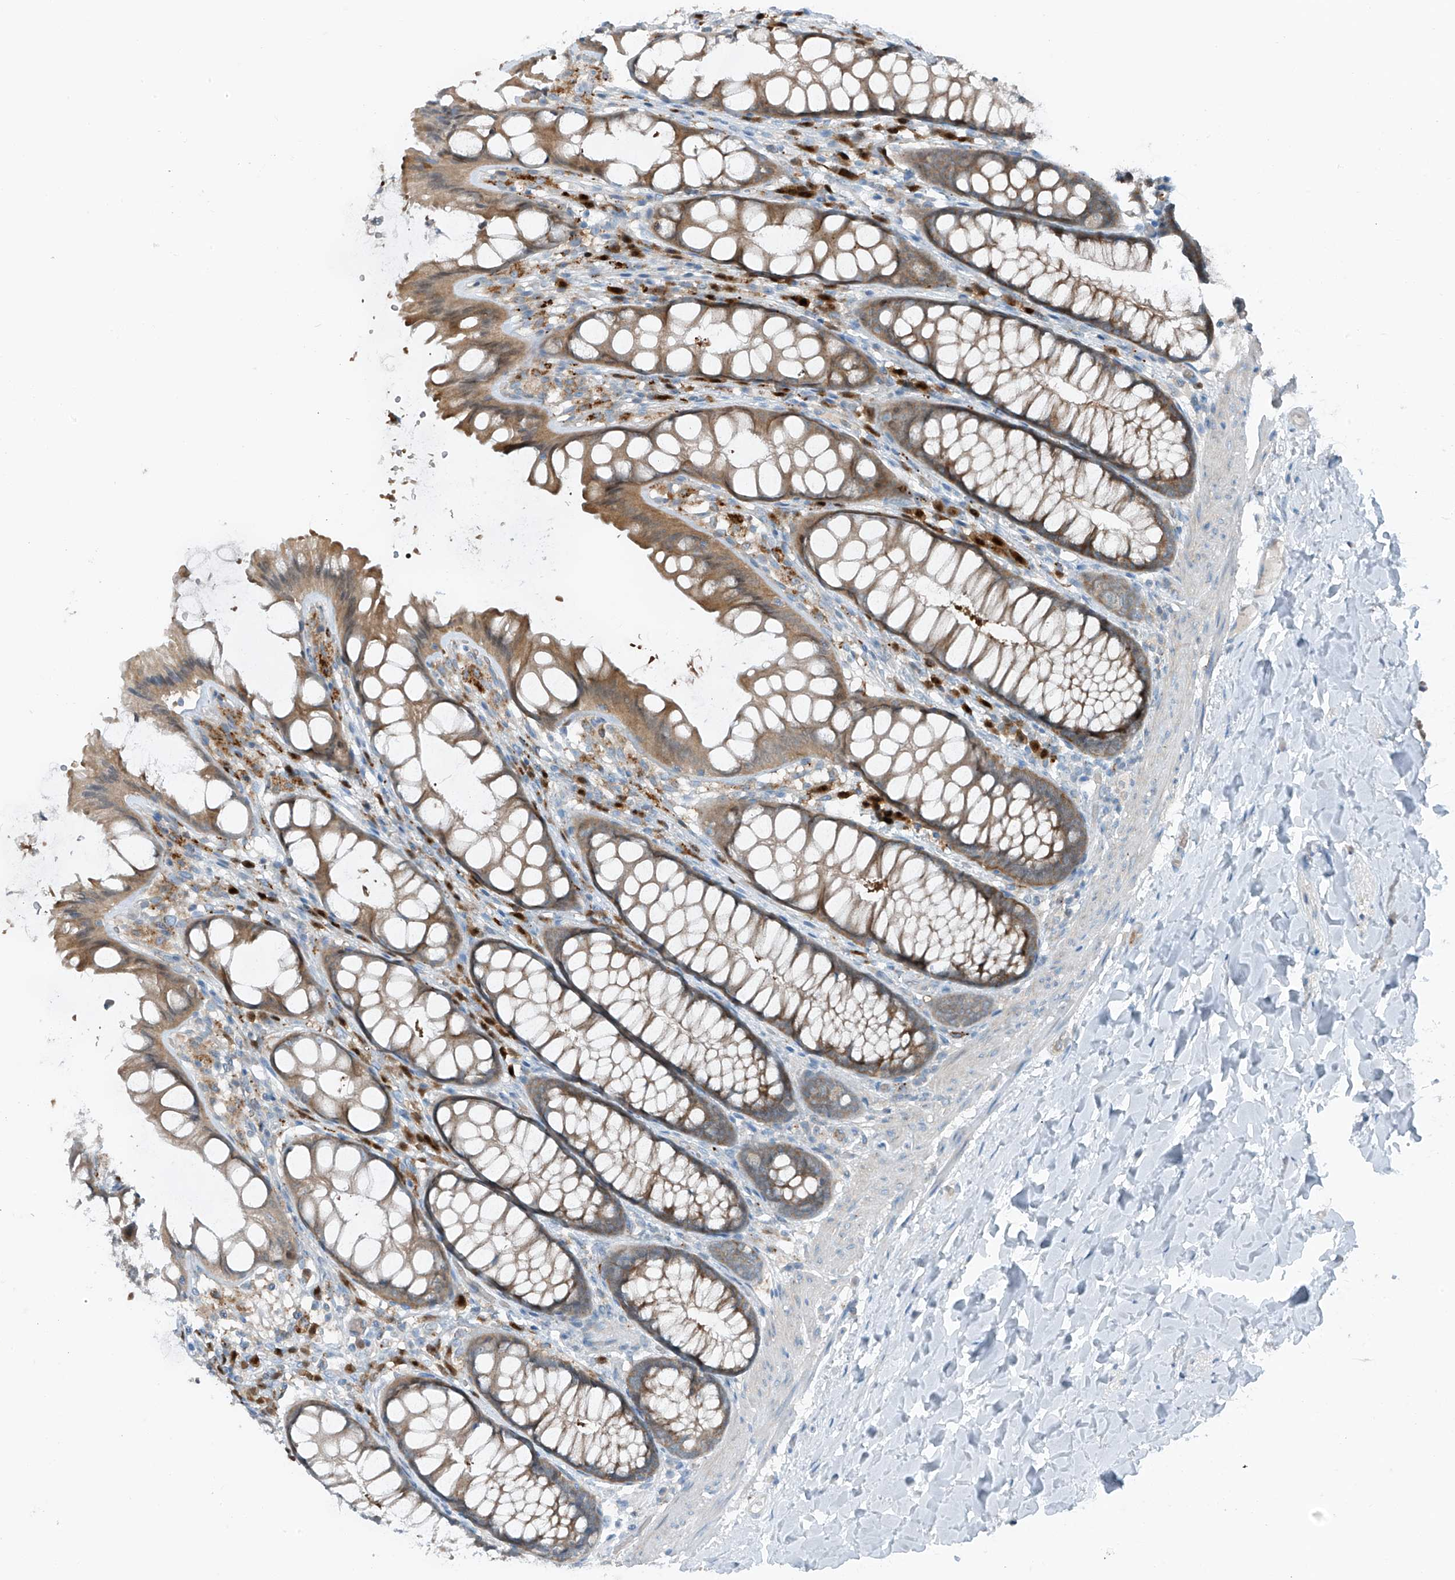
{"staining": {"intensity": "negative", "quantity": "none", "location": "none"}, "tissue": "colon", "cell_type": "Endothelial cells", "image_type": "normal", "snomed": [{"axis": "morphology", "description": "Normal tissue, NOS"}, {"axis": "topography", "description": "Colon"}], "caption": "This is an IHC micrograph of unremarkable colon. There is no positivity in endothelial cells.", "gene": "SLC12A6", "patient": {"sex": "male", "age": 47}}